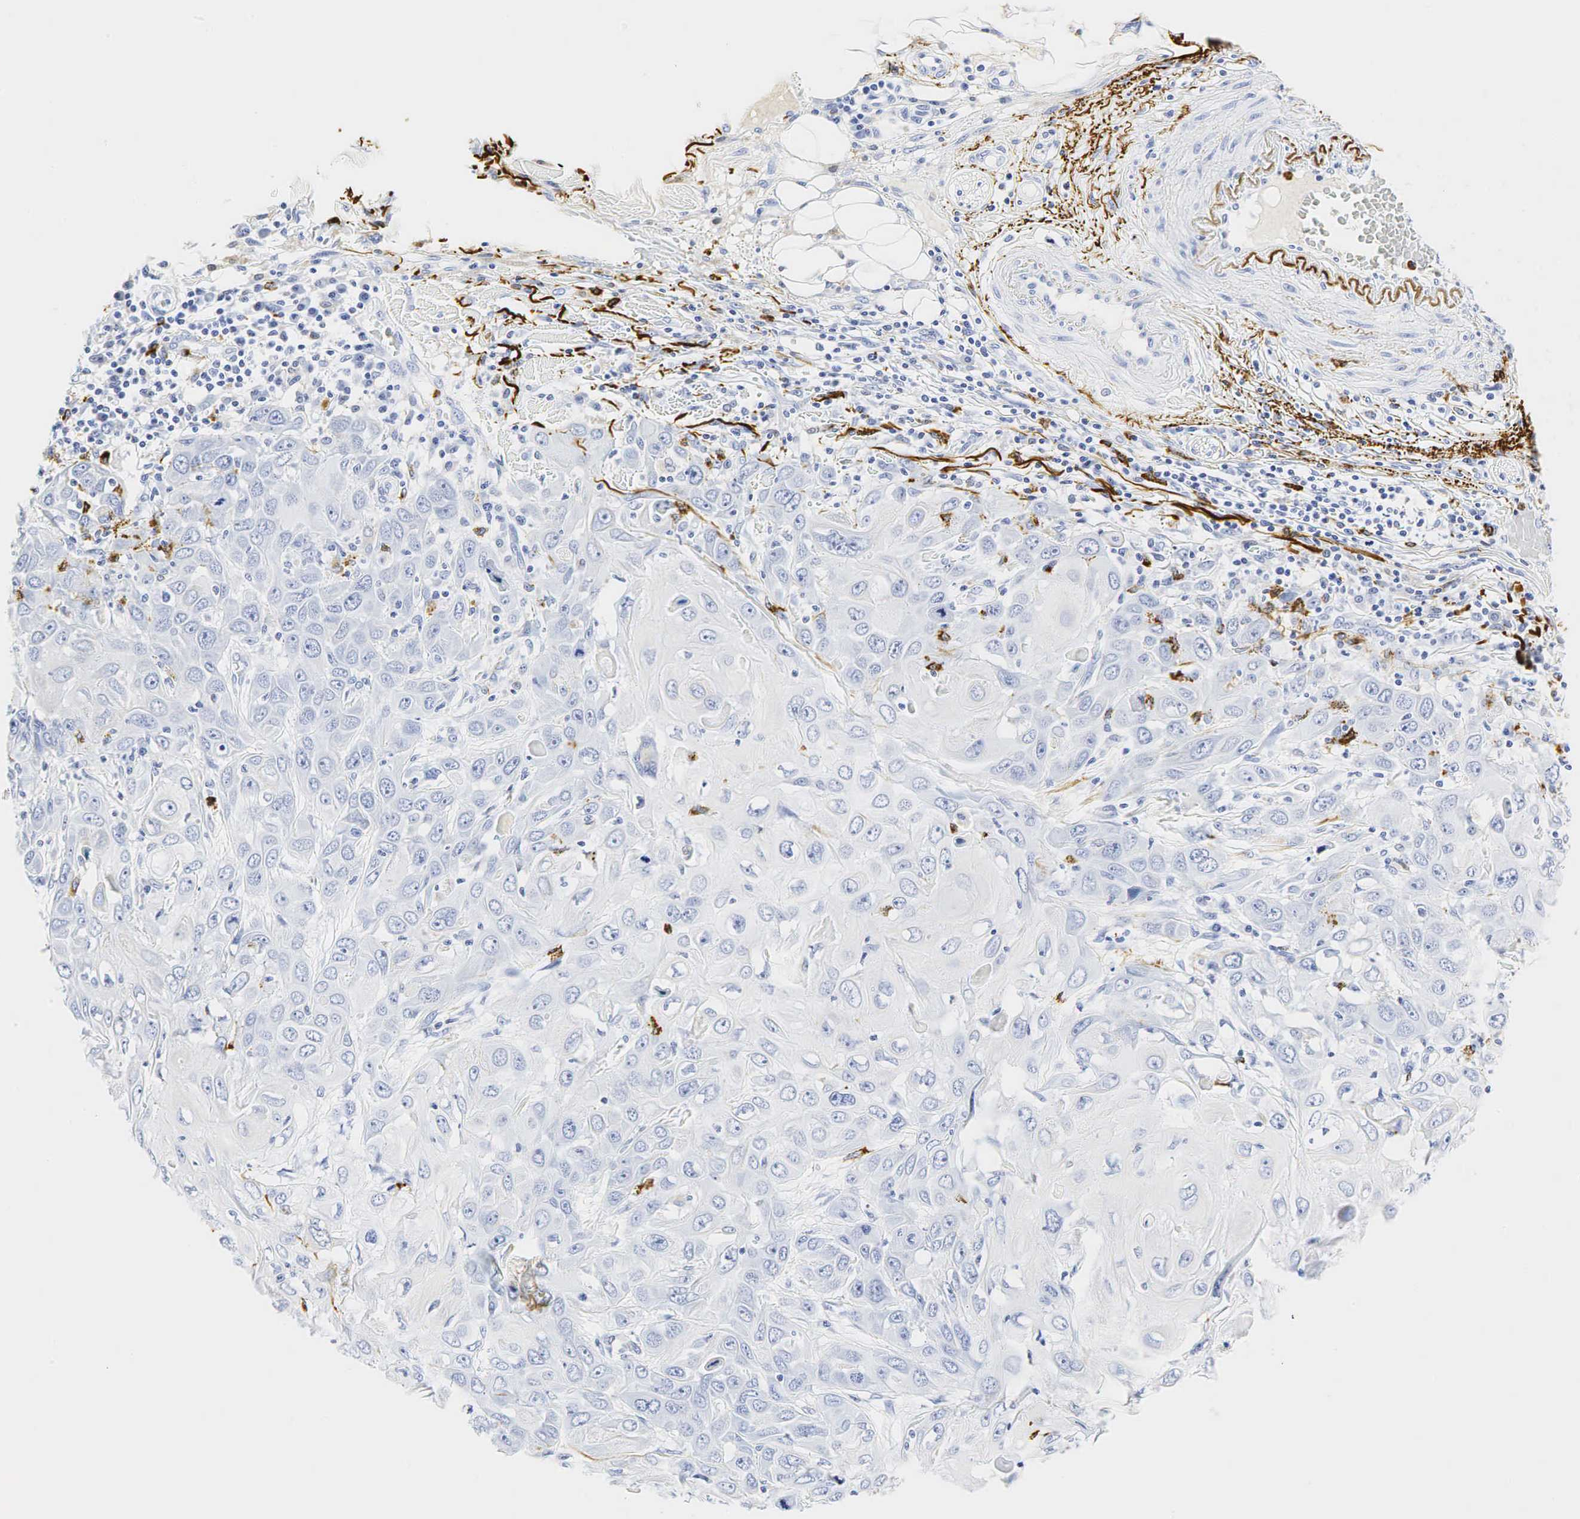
{"staining": {"intensity": "negative", "quantity": "none", "location": "none"}, "tissue": "skin cancer", "cell_type": "Tumor cells", "image_type": "cancer", "snomed": [{"axis": "morphology", "description": "Squamous cell carcinoma, NOS"}, {"axis": "topography", "description": "Skin"}], "caption": "Human skin squamous cell carcinoma stained for a protein using IHC shows no staining in tumor cells.", "gene": "LYZ", "patient": {"sex": "male", "age": 84}}